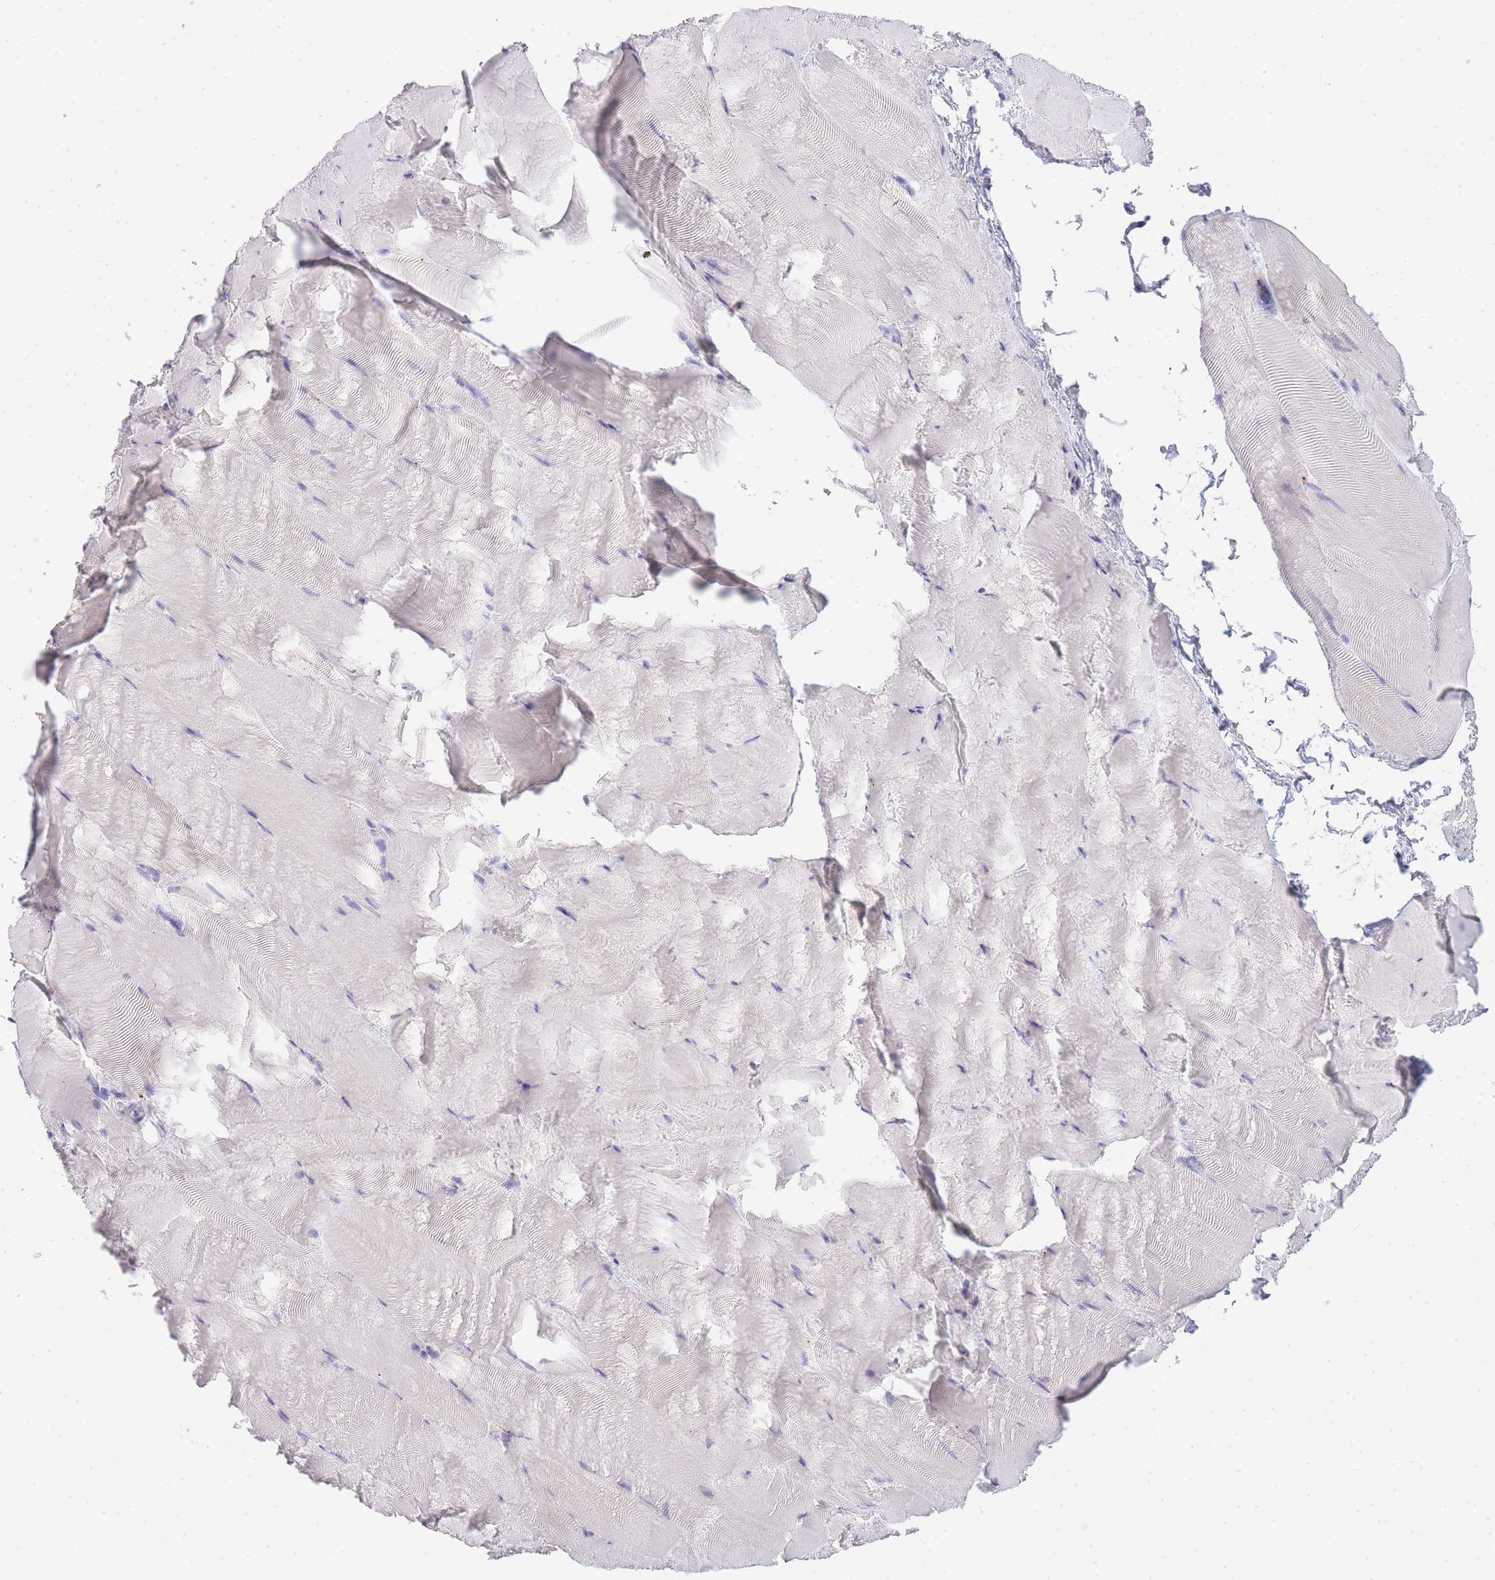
{"staining": {"intensity": "negative", "quantity": "none", "location": "none"}, "tissue": "skeletal muscle", "cell_type": "Myocytes", "image_type": "normal", "snomed": [{"axis": "morphology", "description": "Normal tissue, NOS"}, {"axis": "topography", "description": "Skeletal muscle"}], "caption": "The image exhibits no significant positivity in myocytes of skeletal muscle.", "gene": "RHO", "patient": {"sex": "female", "age": 64}}